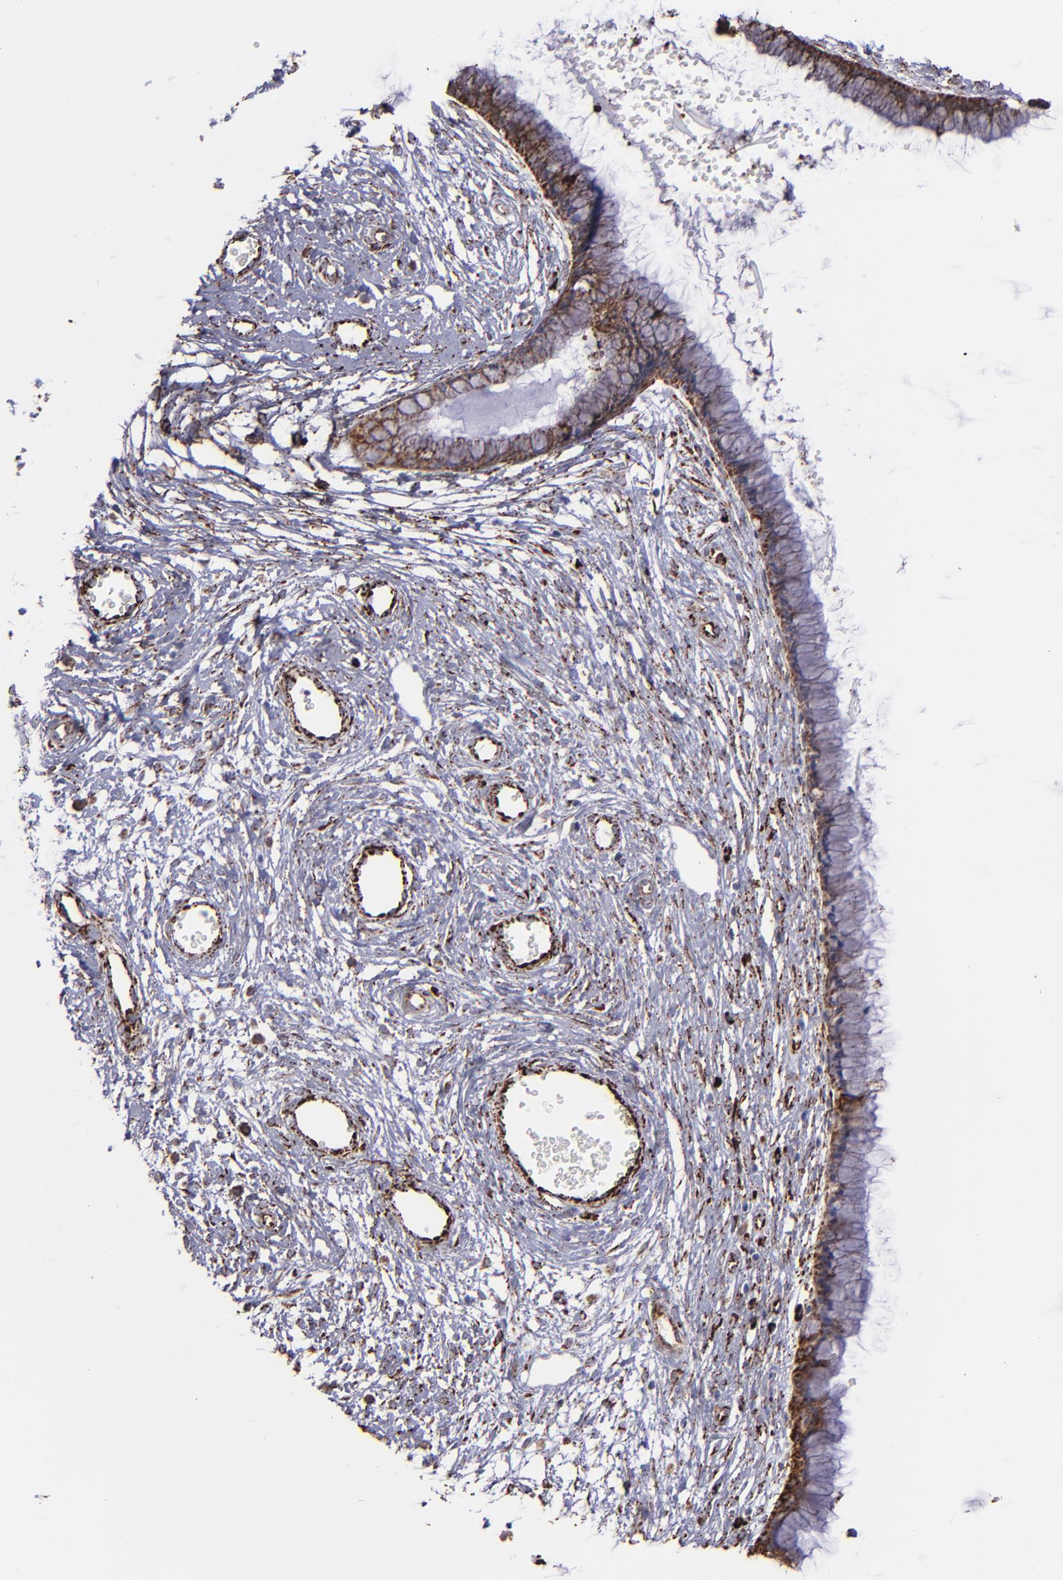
{"staining": {"intensity": "strong", "quantity": ">75%", "location": "cytoplasmic/membranous"}, "tissue": "cervix", "cell_type": "Glandular cells", "image_type": "normal", "snomed": [{"axis": "morphology", "description": "Normal tissue, NOS"}, {"axis": "topography", "description": "Cervix"}], "caption": "DAB (3,3'-diaminobenzidine) immunohistochemical staining of normal human cervix exhibits strong cytoplasmic/membranous protein staining in approximately >75% of glandular cells.", "gene": "MAOB", "patient": {"sex": "female", "age": 55}}